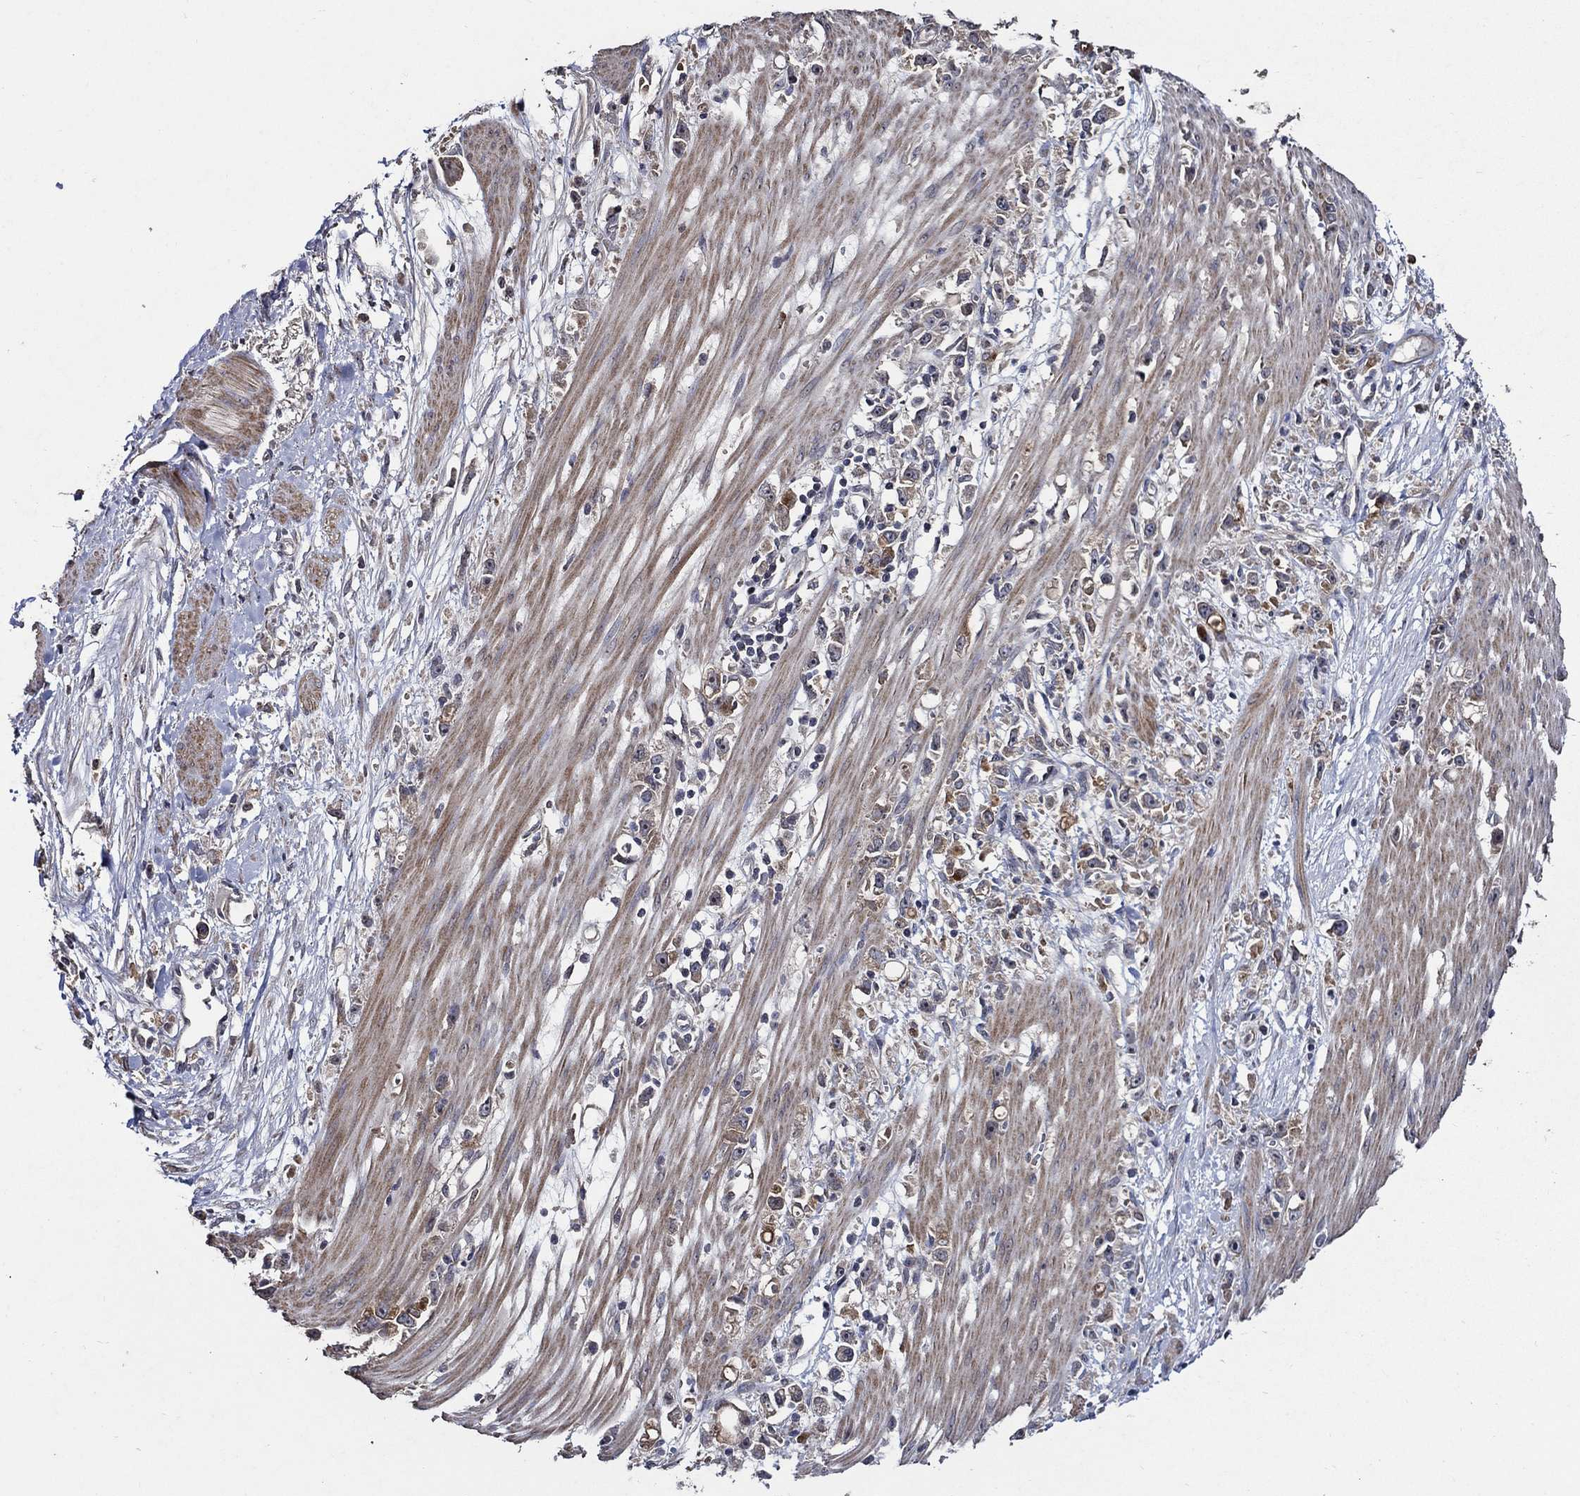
{"staining": {"intensity": "moderate", "quantity": "<25%", "location": "cytoplasmic/membranous"}, "tissue": "stomach cancer", "cell_type": "Tumor cells", "image_type": "cancer", "snomed": [{"axis": "morphology", "description": "Adenocarcinoma, NOS"}, {"axis": "topography", "description": "Stomach"}], "caption": "A brown stain highlights moderate cytoplasmic/membranous expression of a protein in adenocarcinoma (stomach) tumor cells.", "gene": "HAP1", "patient": {"sex": "female", "age": 59}}